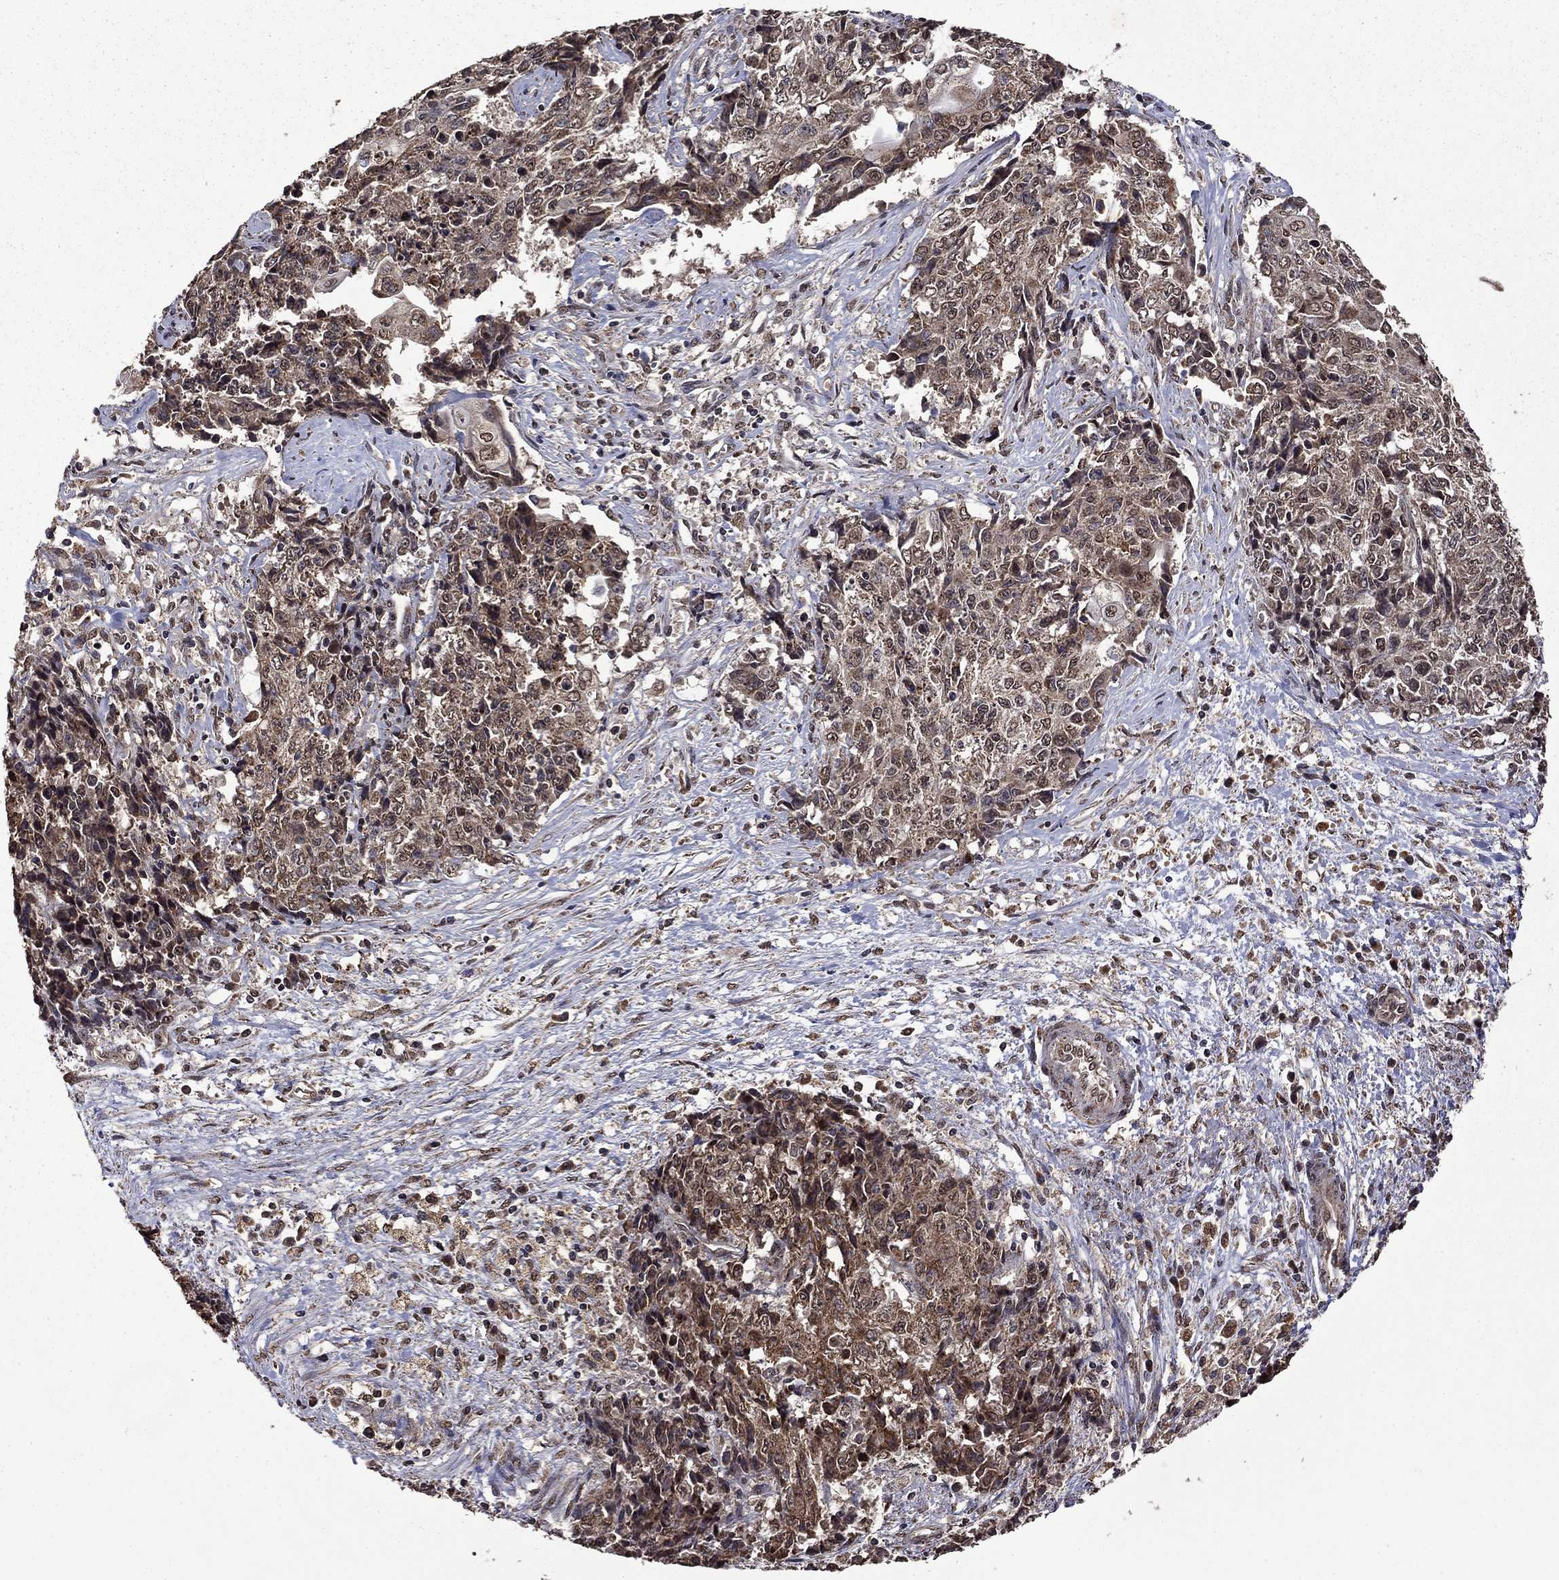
{"staining": {"intensity": "strong", "quantity": "25%-75%", "location": "cytoplasmic/membranous"}, "tissue": "ovarian cancer", "cell_type": "Tumor cells", "image_type": "cancer", "snomed": [{"axis": "morphology", "description": "Carcinoma, endometroid"}, {"axis": "topography", "description": "Ovary"}], "caption": "Strong cytoplasmic/membranous staining is present in approximately 25%-75% of tumor cells in ovarian cancer. The protein is stained brown, and the nuclei are stained in blue (DAB (3,3'-diaminobenzidine) IHC with brightfield microscopy, high magnification).", "gene": "ITM2B", "patient": {"sex": "female", "age": 42}}